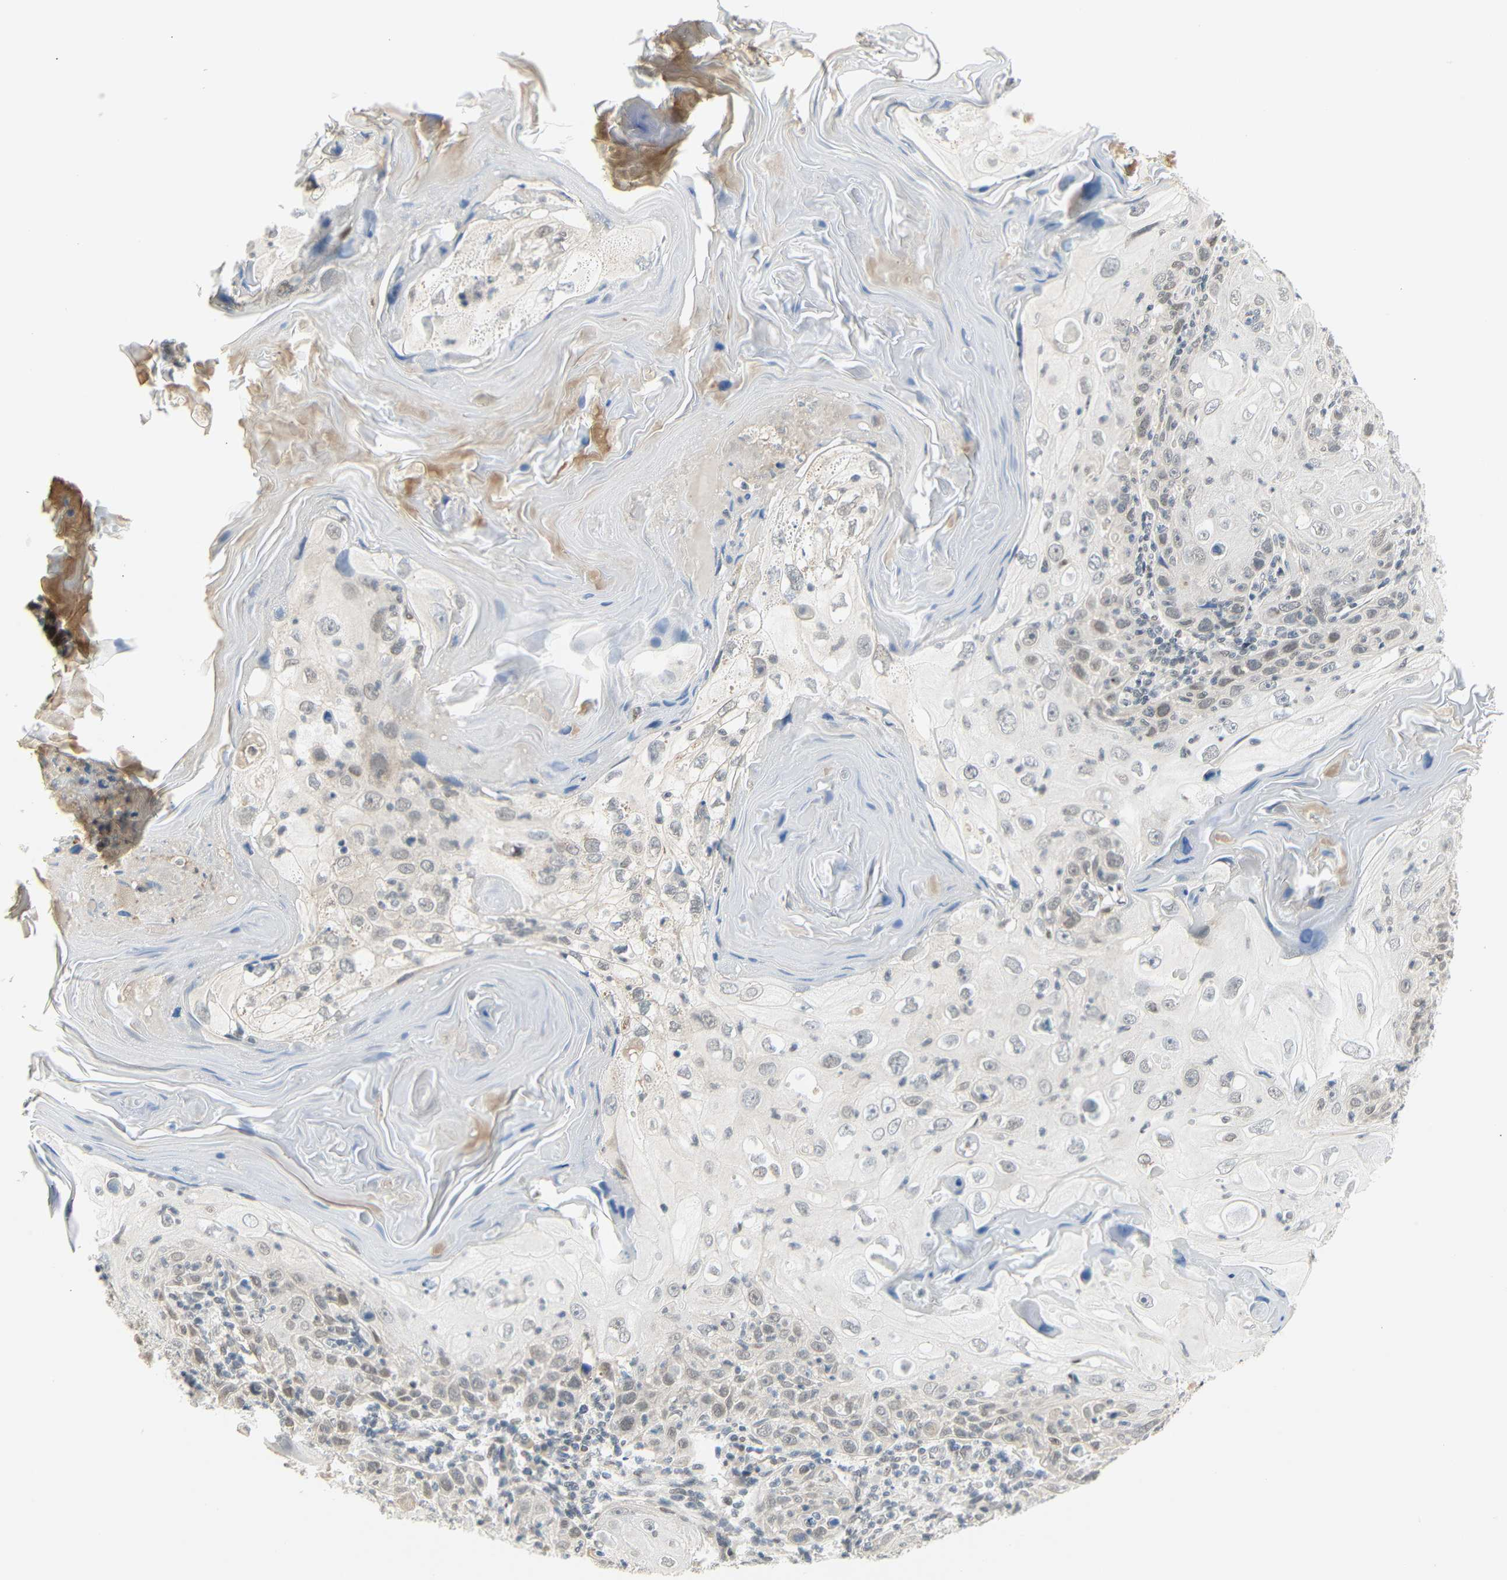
{"staining": {"intensity": "weak", "quantity": "<25%", "location": "nuclear"}, "tissue": "skin cancer", "cell_type": "Tumor cells", "image_type": "cancer", "snomed": [{"axis": "morphology", "description": "Squamous cell carcinoma, NOS"}, {"axis": "topography", "description": "Skin"}], "caption": "Squamous cell carcinoma (skin) was stained to show a protein in brown. There is no significant expression in tumor cells.", "gene": "IMPG2", "patient": {"sex": "female", "age": 88}}